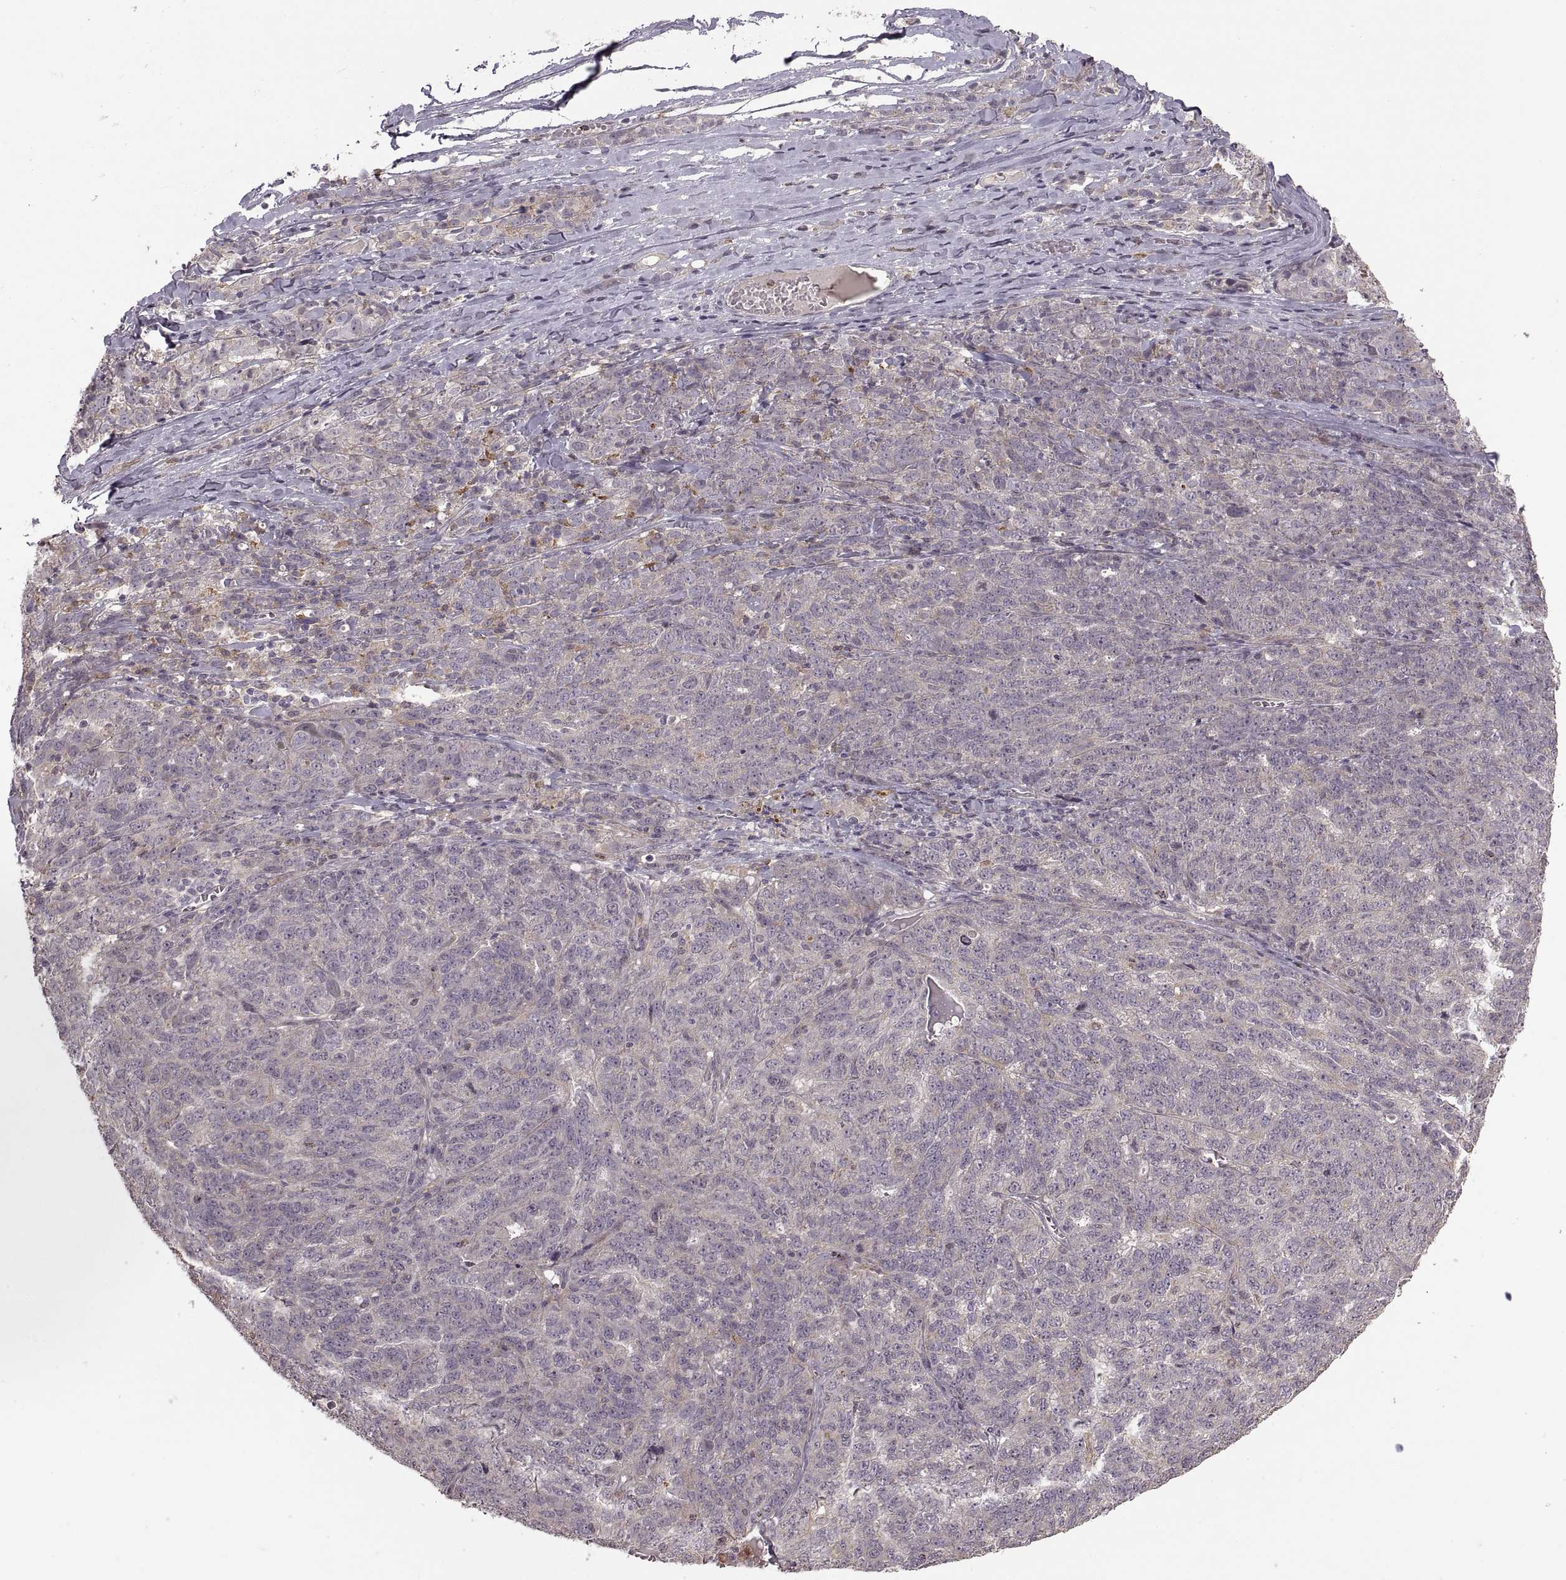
{"staining": {"intensity": "negative", "quantity": "none", "location": "none"}, "tissue": "ovarian cancer", "cell_type": "Tumor cells", "image_type": "cancer", "snomed": [{"axis": "morphology", "description": "Cystadenocarcinoma, serous, NOS"}, {"axis": "topography", "description": "Ovary"}], "caption": "An image of ovarian cancer (serous cystadenocarcinoma) stained for a protein shows no brown staining in tumor cells. Brightfield microscopy of IHC stained with DAB (3,3'-diaminobenzidine) (brown) and hematoxylin (blue), captured at high magnification.", "gene": "PIERCE1", "patient": {"sex": "female", "age": 71}}